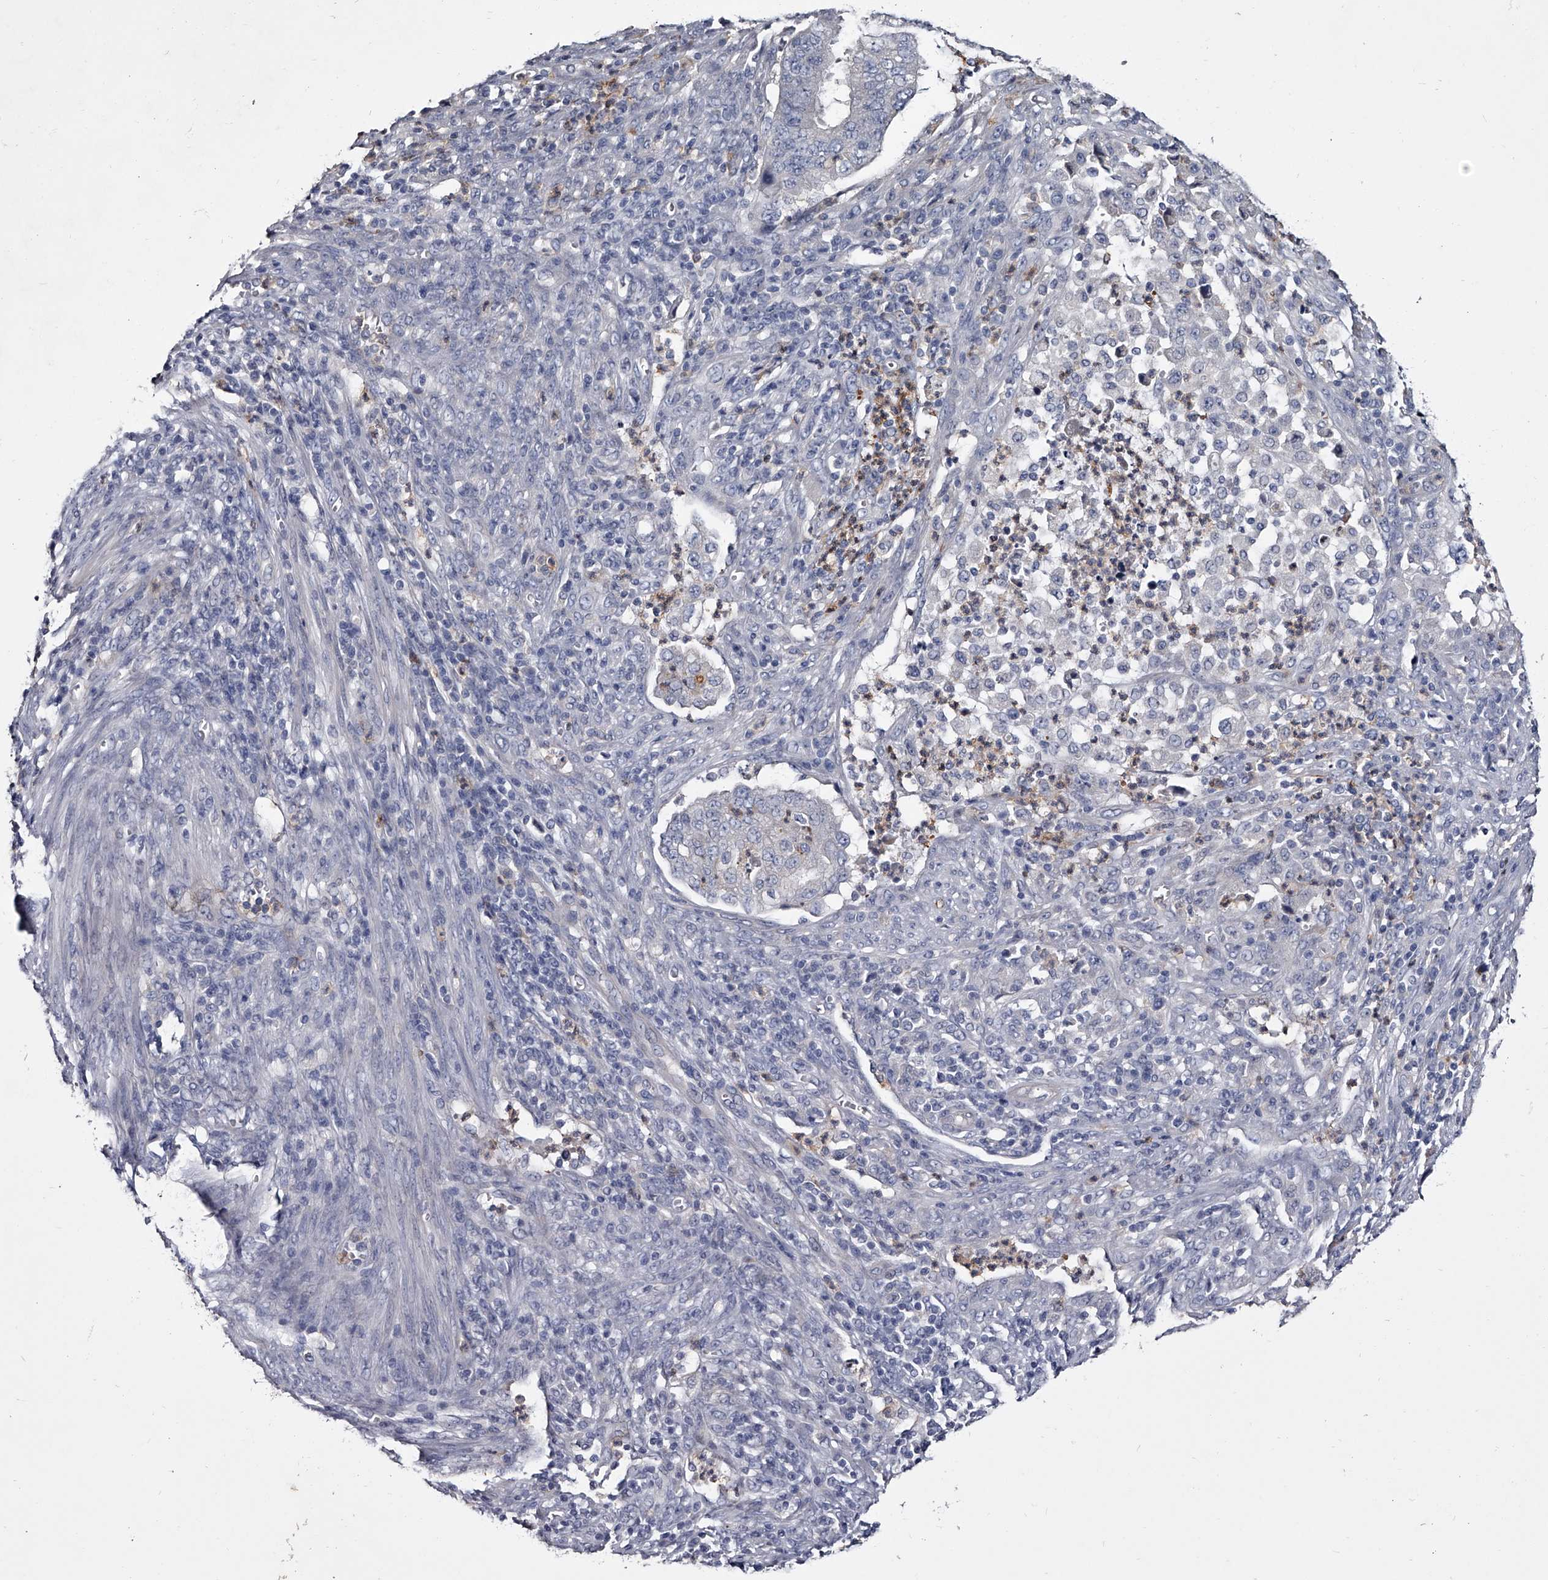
{"staining": {"intensity": "negative", "quantity": "none", "location": "none"}, "tissue": "endometrial cancer", "cell_type": "Tumor cells", "image_type": "cancer", "snomed": [{"axis": "morphology", "description": "Adenocarcinoma, NOS"}, {"axis": "topography", "description": "Endometrium"}], "caption": "High magnification brightfield microscopy of endometrial cancer (adenocarcinoma) stained with DAB (brown) and counterstained with hematoxylin (blue): tumor cells show no significant expression.", "gene": "GAPVD1", "patient": {"sex": "female", "age": 51}}